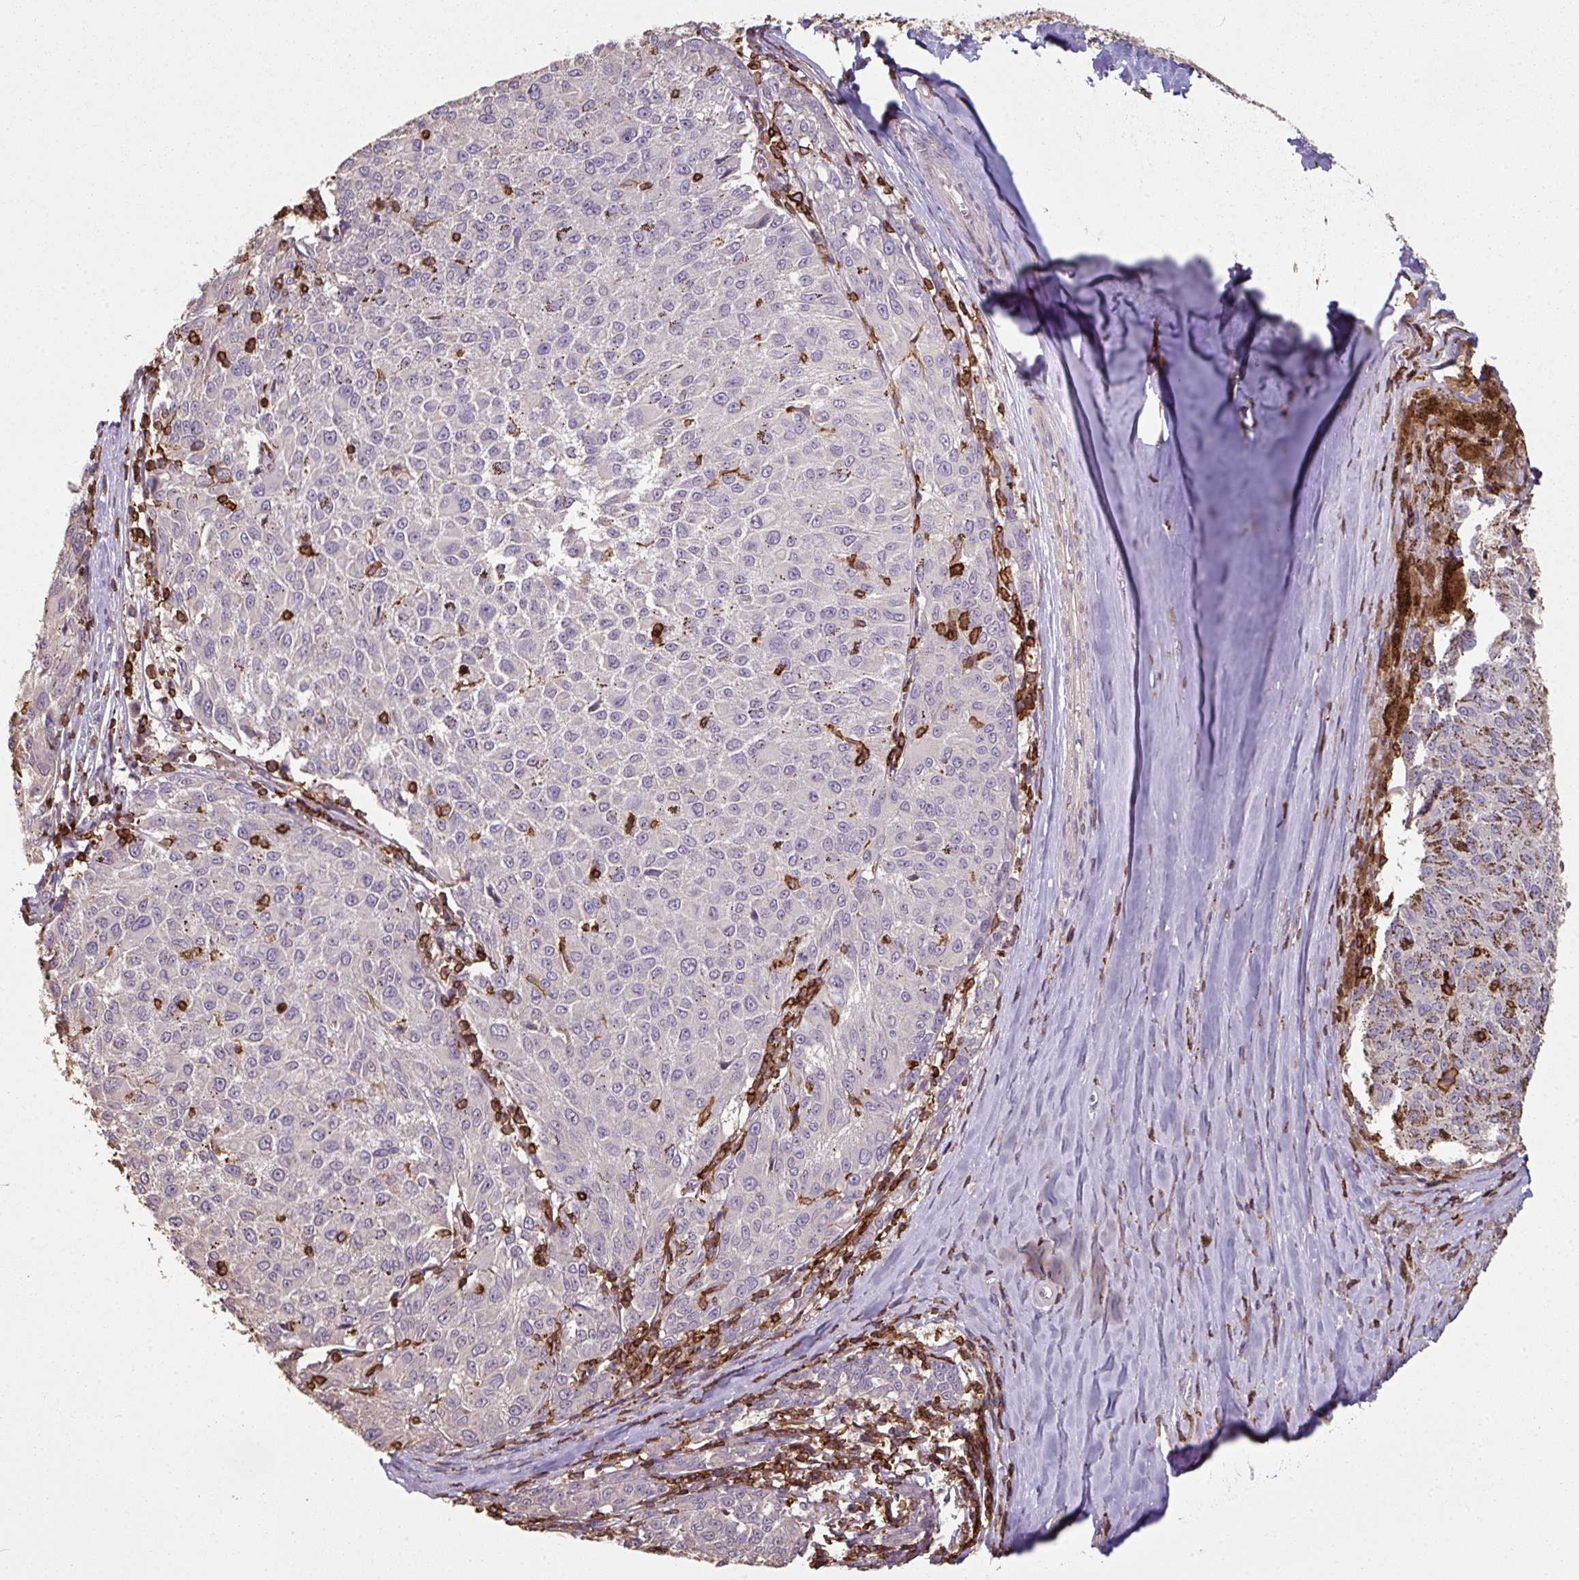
{"staining": {"intensity": "negative", "quantity": "none", "location": "none"}, "tissue": "melanoma", "cell_type": "Tumor cells", "image_type": "cancer", "snomed": [{"axis": "morphology", "description": "Malignant melanoma, NOS"}, {"axis": "topography", "description": "Skin"}], "caption": "Image shows no protein positivity in tumor cells of malignant melanoma tissue. (Stains: DAB immunohistochemistry (IHC) with hematoxylin counter stain, Microscopy: brightfield microscopy at high magnification).", "gene": "OLFML2B", "patient": {"sex": "female", "age": 72}}